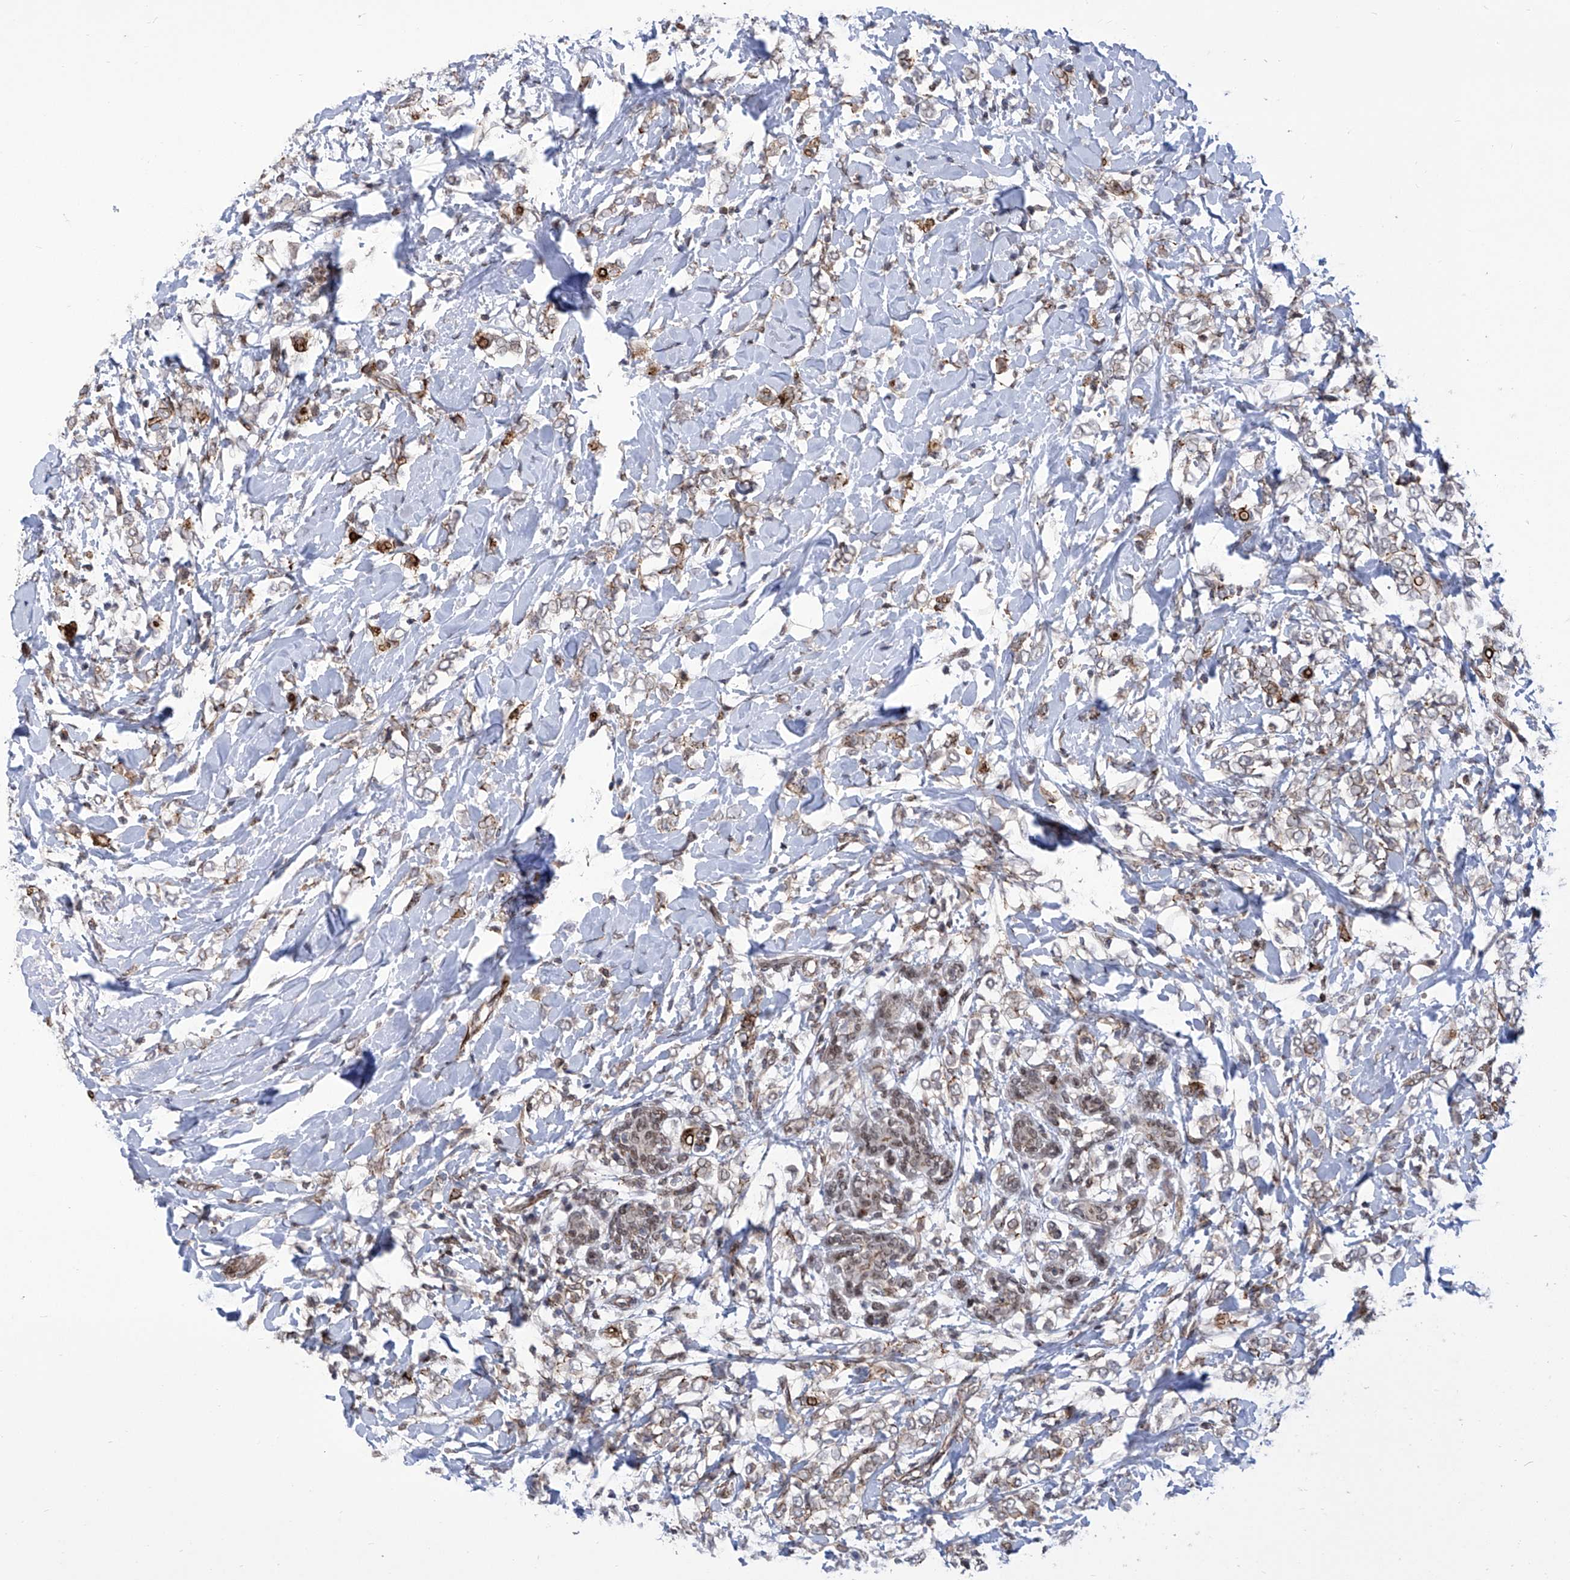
{"staining": {"intensity": "weak", "quantity": "25%-75%", "location": "cytoplasmic/membranous,nuclear"}, "tissue": "breast cancer", "cell_type": "Tumor cells", "image_type": "cancer", "snomed": [{"axis": "morphology", "description": "Normal tissue, NOS"}, {"axis": "morphology", "description": "Lobular carcinoma"}, {"axis": "topography", "description": "Breast"}], "caption": "Immunohistochemistry (IHC) staining of lobular carcinoma (breast), which exhibits low levels of weak cytoplasmic/membranous and nuclear positivity in approximately 25%-75% of tumor cells indicating weak cytoplasmic/membranous and nuclear protein staining. The staining was performed using DAB (3,3'-diaminobenzidine) (brown) for protein detection and nuclei were counterstained in hematoxylin (blue).", "gene": "CEP290", "patient": {"sex": "female", "age": 47}}